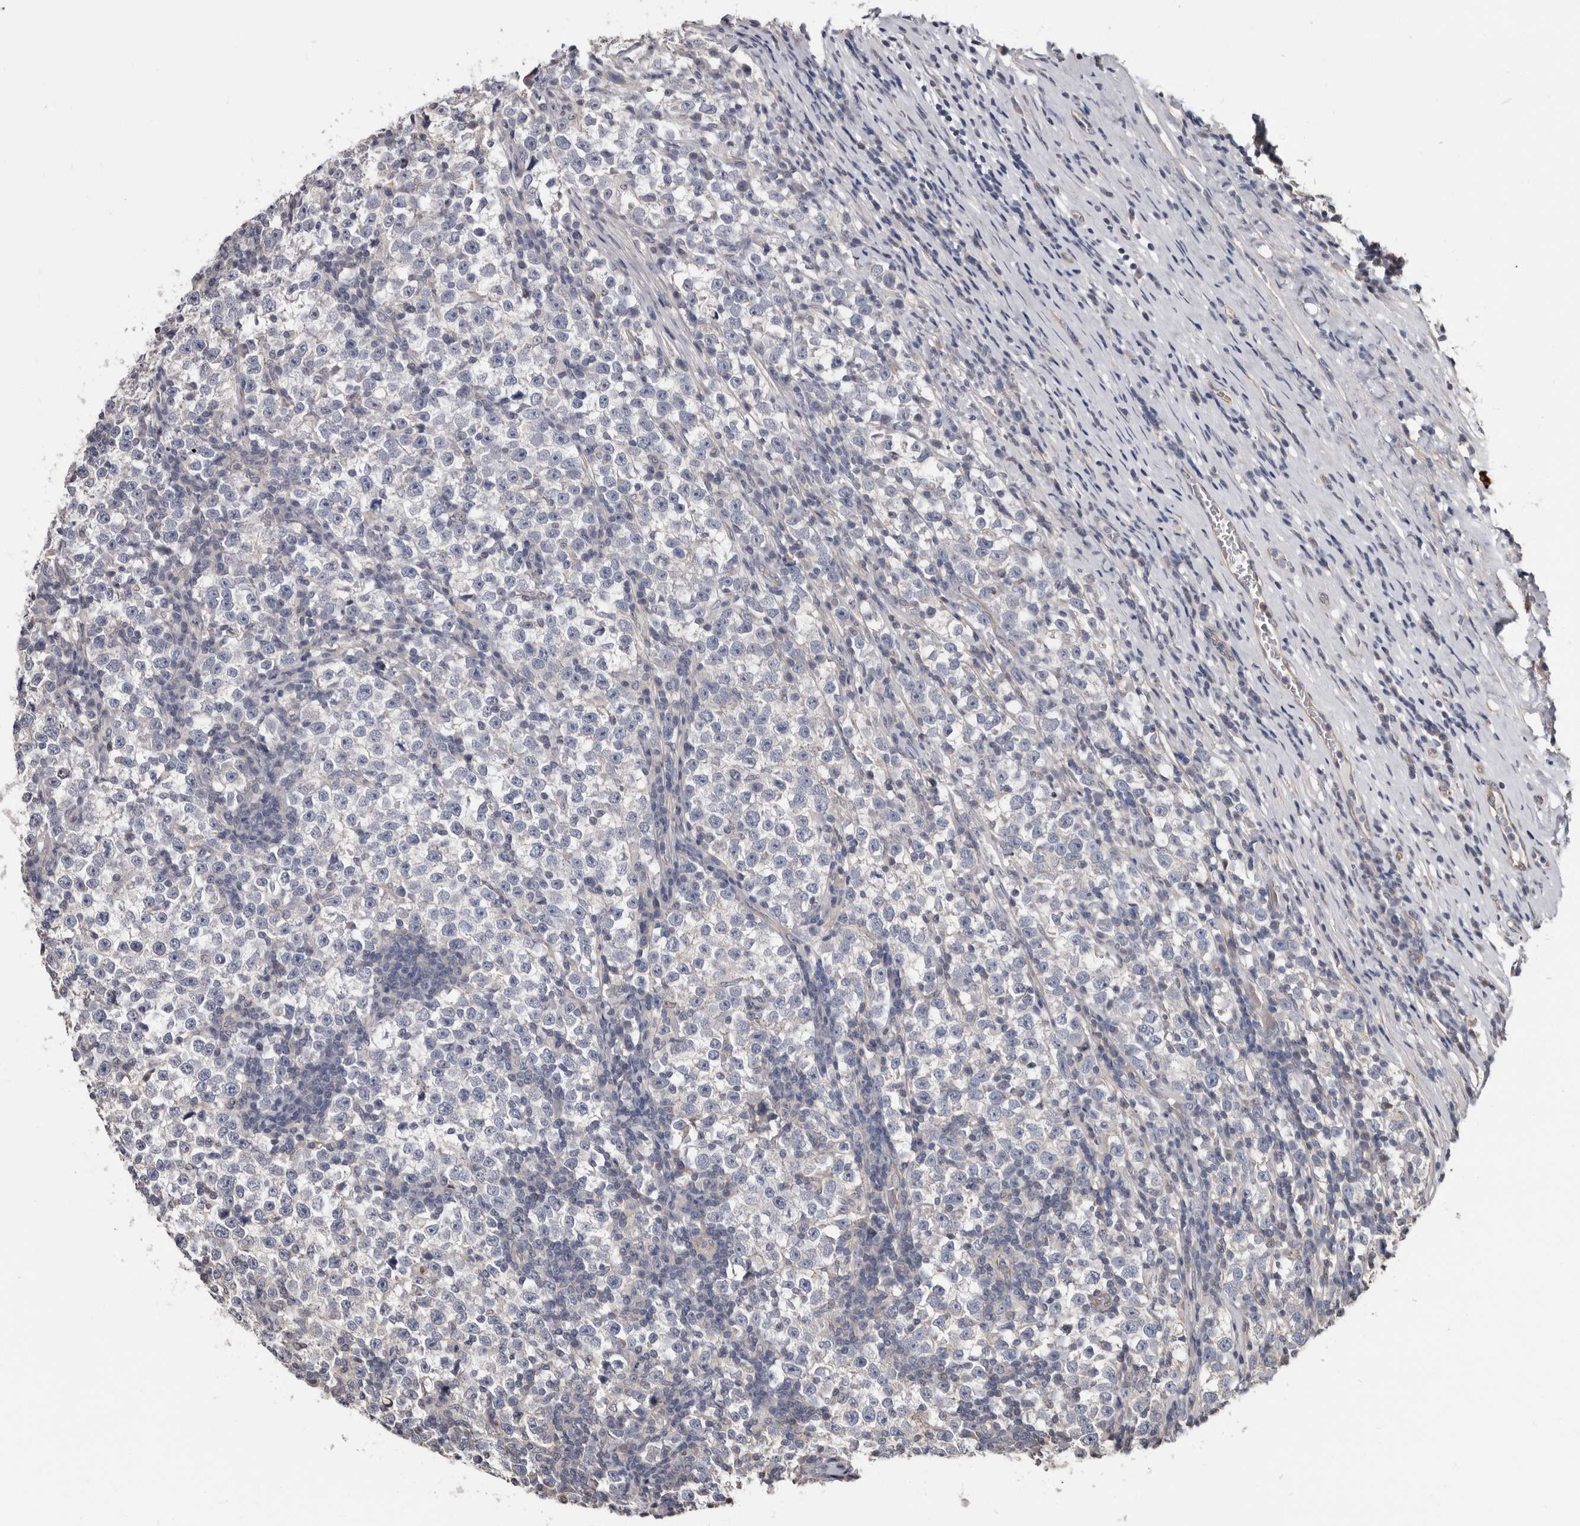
{"staining": {"intensity": "negative", "quantity": "none", "location": "none"}, "tissue": "testis cancer", "cell_type": "Tumor cells", "image_type": "cancer", "snomed": [{"axis": "morphology", "description": "Normal tissue, NOS"}, {"axis": "morphology", "description": "Seminoma, NOS"}, {"axis": "topography", "description": "Testis"}], "caption": "There is no significant expression in tumor cells of seminoma (testis).", "gene": "MRPL18", "patient": {"sex": "male", "age": 43}}